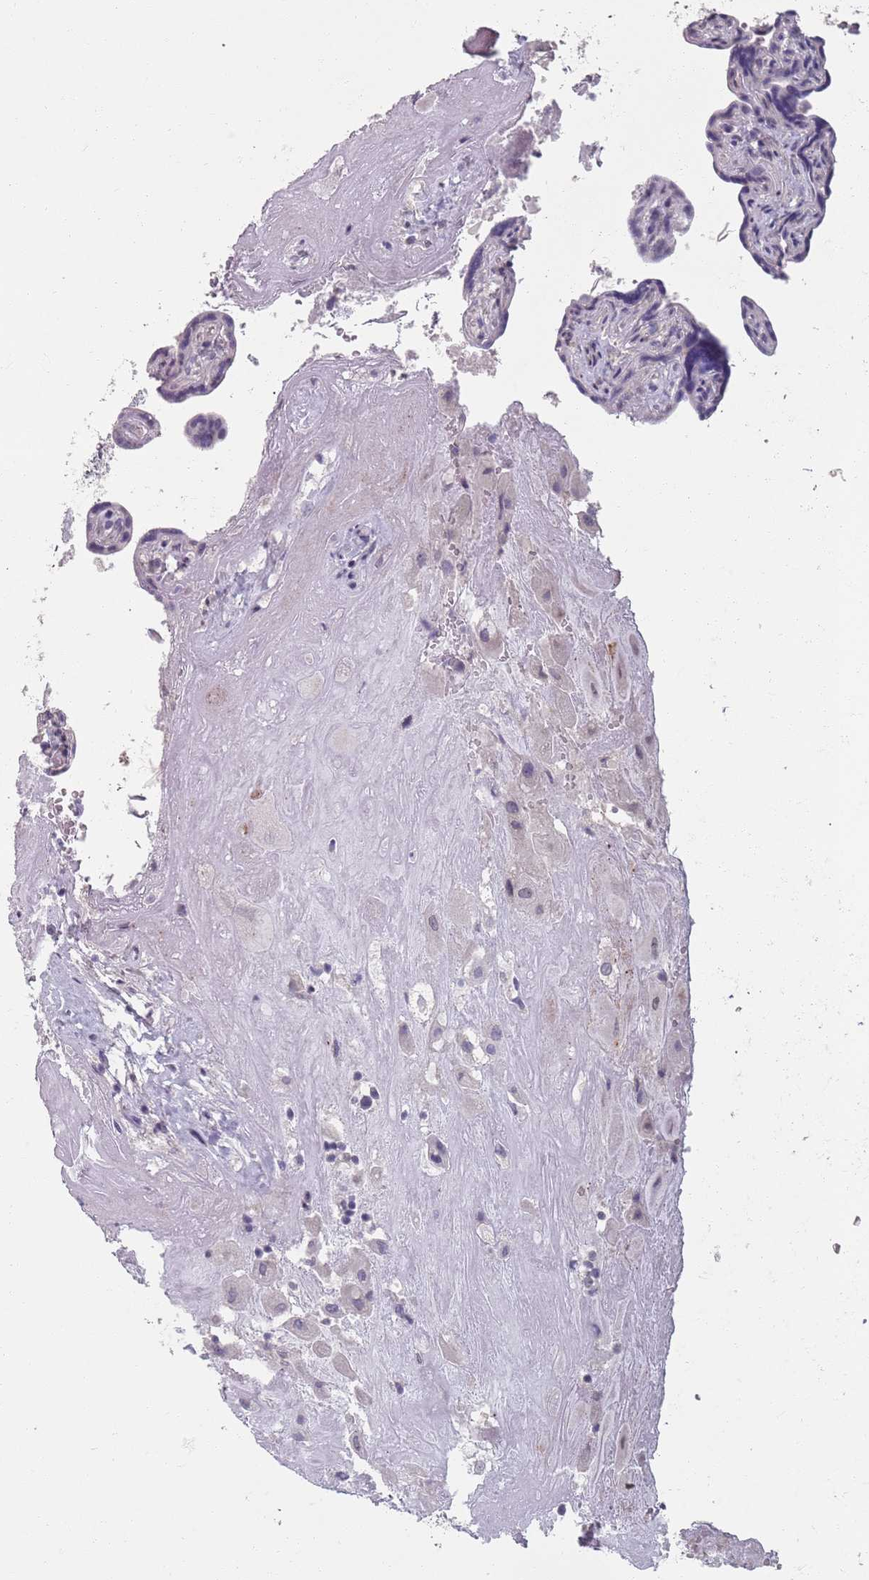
{"staining": {"intensity": "negative", "quantity": "none", "location": "none"}, "tissue": "placenta", "cell_type": "Decidual cells", "image_type": "normal", "snomed": [{"axis": "morphology", "description": "Normal tissue, NOS"}, {"axis": "topography", "description": "Placenta"}], "caption": "The photomicrograph demonstrates no staining of decidual cells in unremarkable placenta. (DAB immunohistochemistry (IHC) with hematoxylin counter stain).", "gene": "SAMD1", "patient": {"sex": "female", "age": 32}}